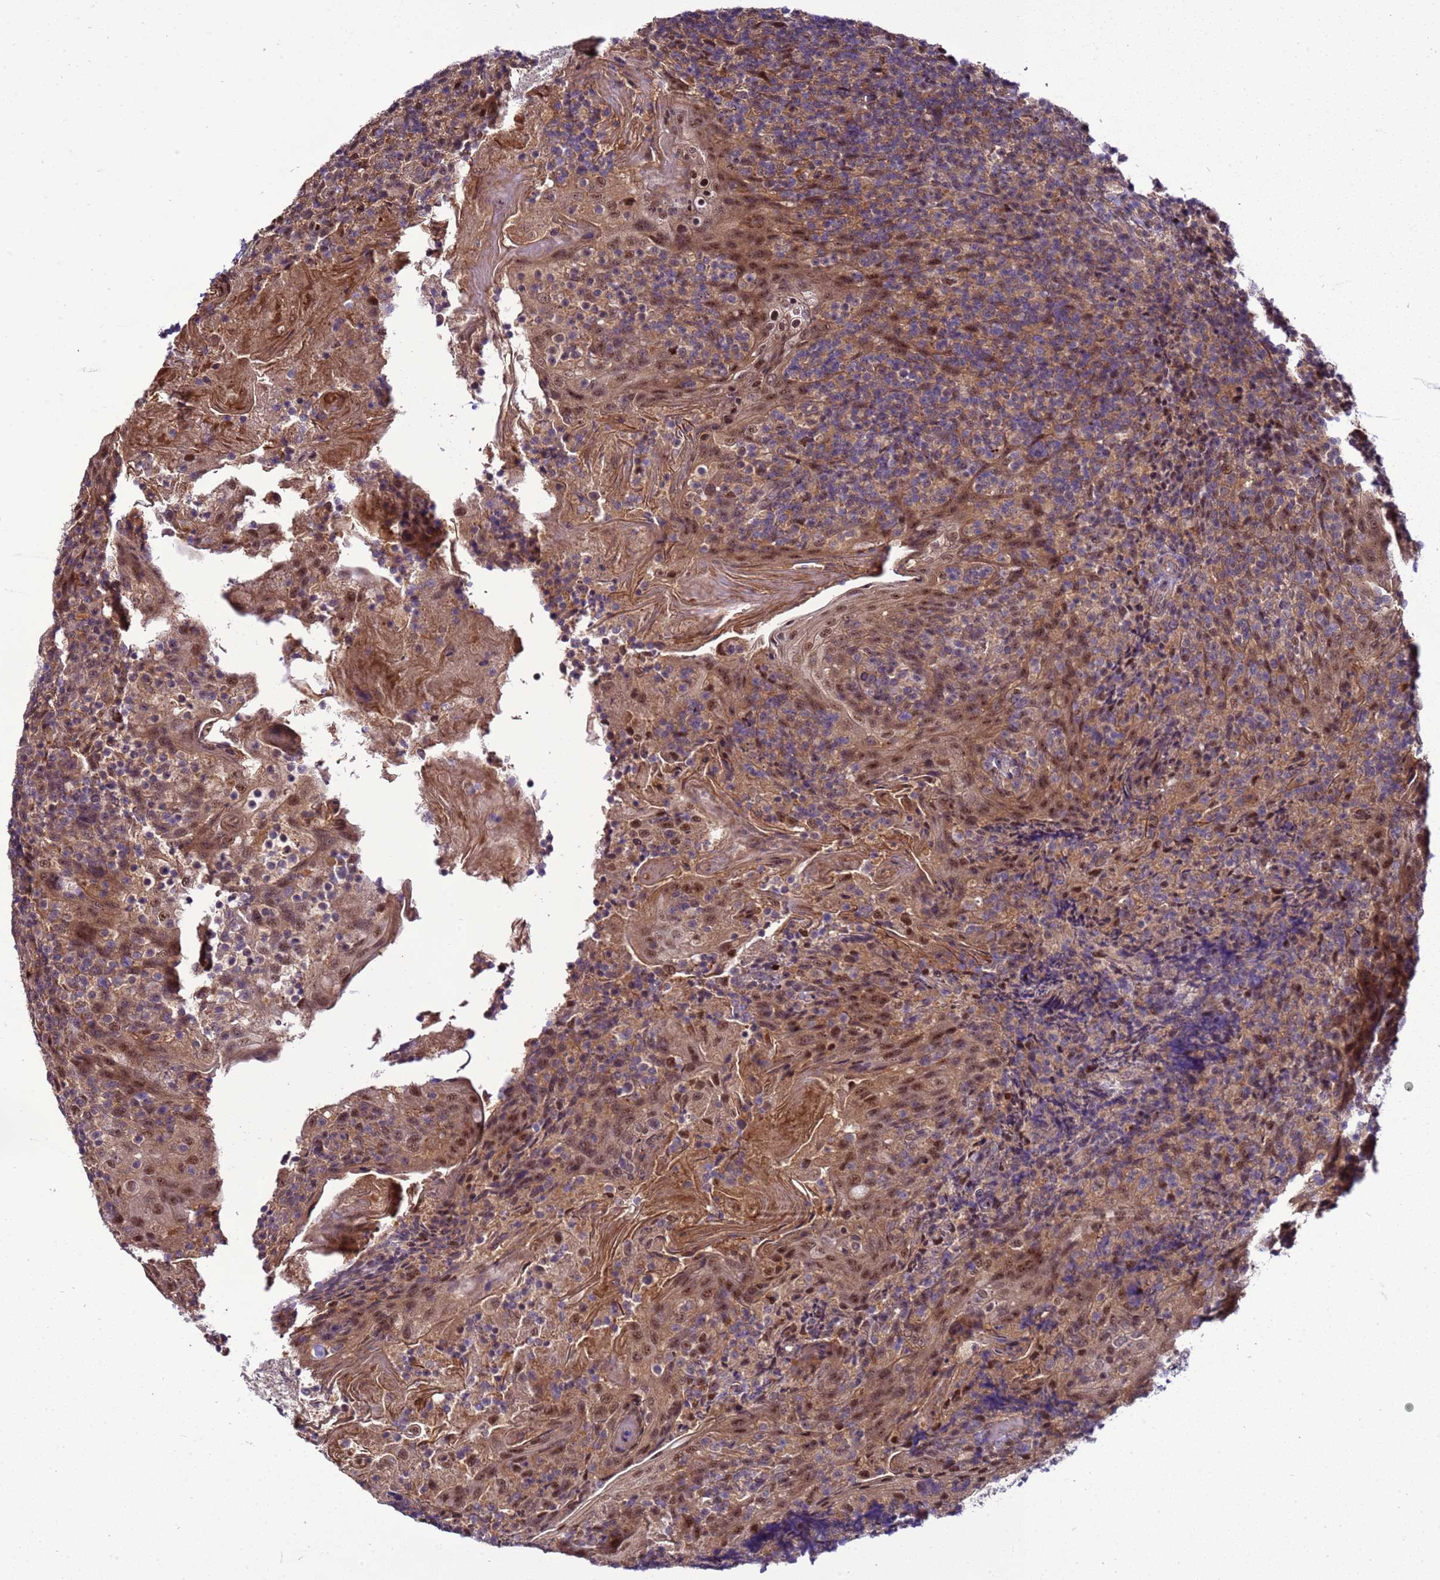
{"staining": {"intensity": "moderate", "quantity": ">75%", "location": "cytoplasmic/membranous,nuclear"}, "tissue": "tonsil", "cell_type": "Germinal center cells", "image_type": "normal", "snomed": [{"axis": "morphology", "description": "Normal tissue, NOS"}, {"axis": "topography", "description": "Tonsil"}], "caption": "Germinal center cells reveal medium levels of moderate cytoplasmic/membranous,nuclear expression in about >75% of cells in unremarkable tonsil. The staining is performed using DAB (3,3'-diaminobenzidine) brown chromogen to label protein expression. The nuclei are counter-stained blue using hematoxylin.", "gene": "GEN1", "patient": {"sex": "female", "age": 10}}